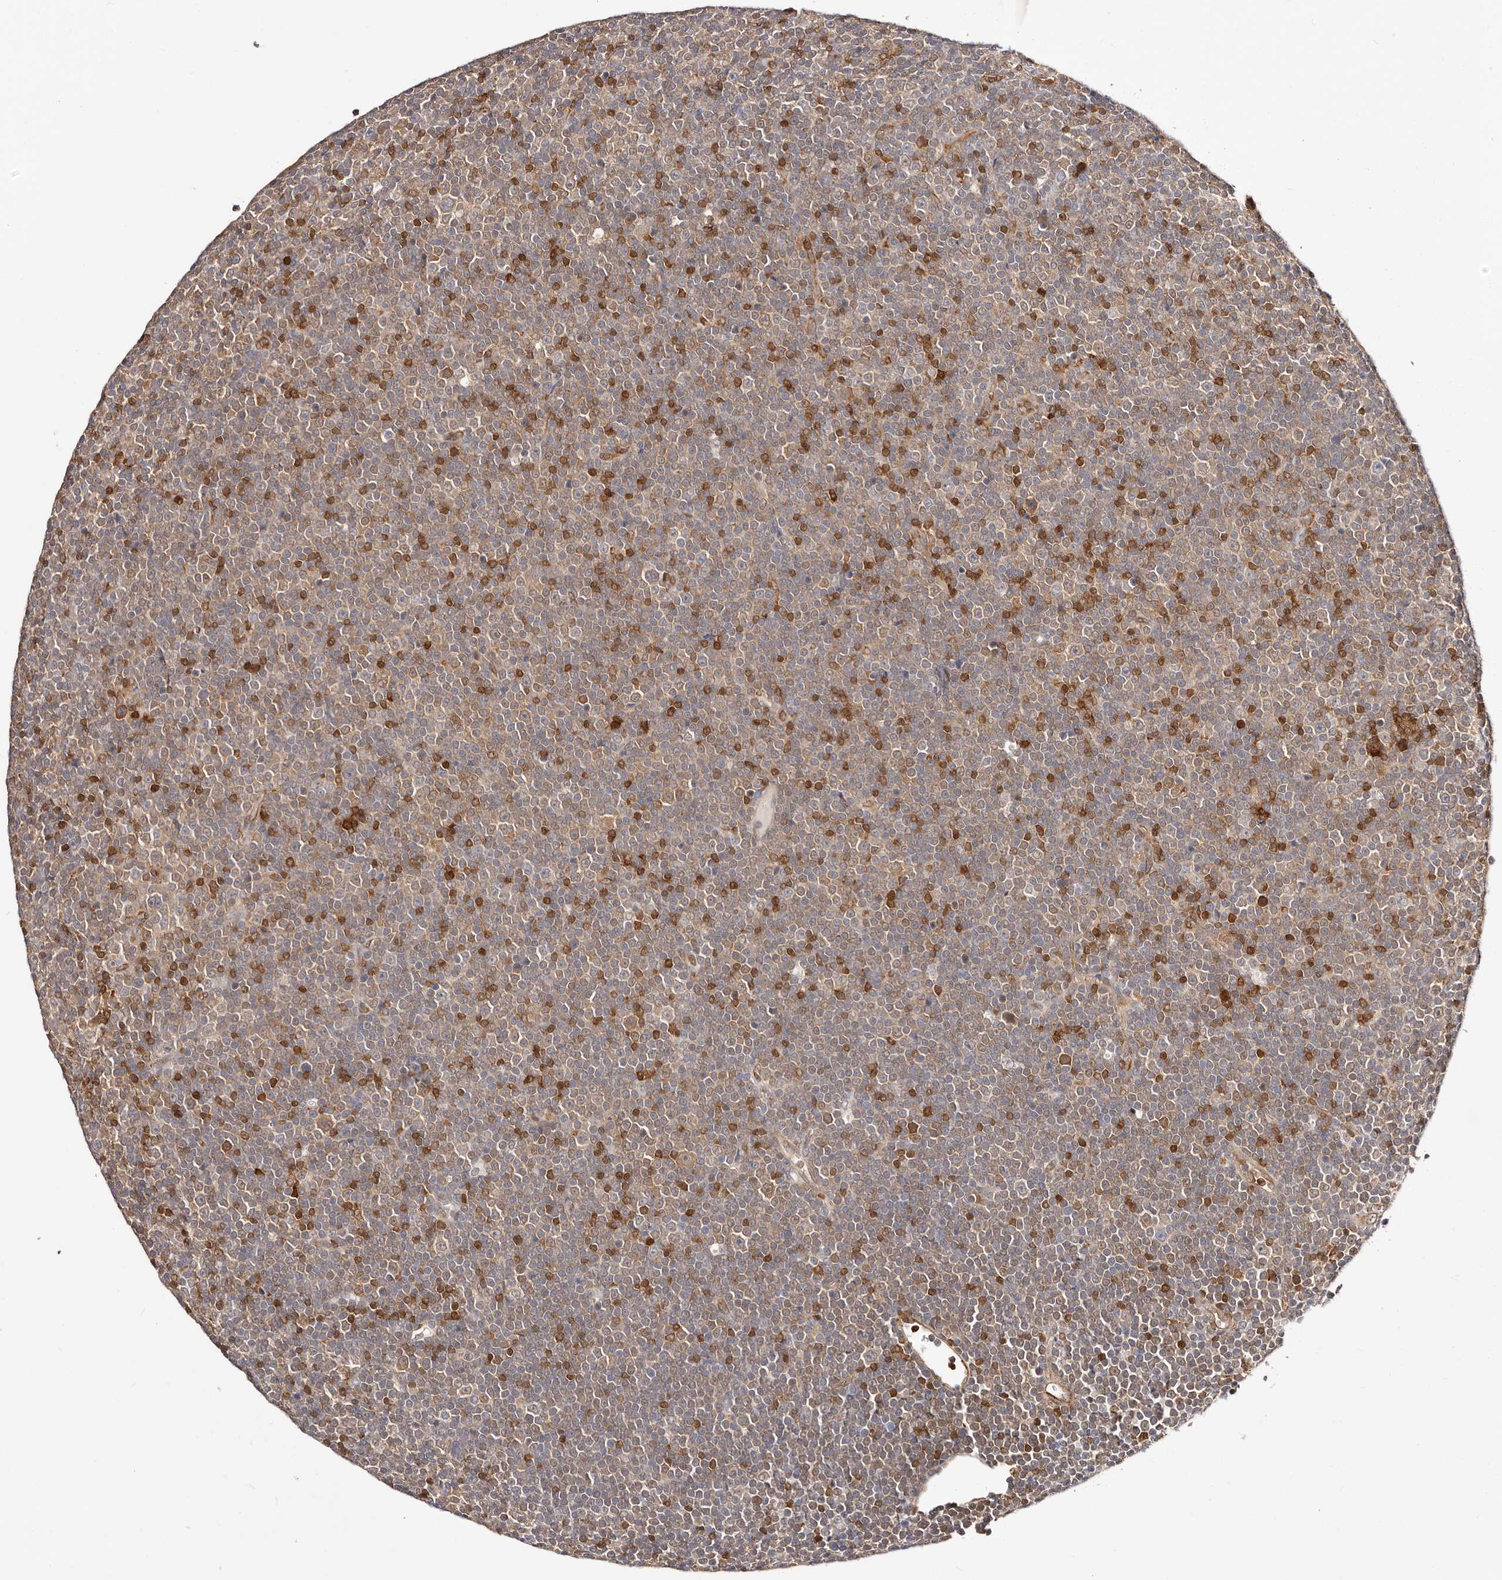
{"staining": {"intensity": "moderate", "quantity": "25%-75%", "location": "cytoplasmic/membranous"}, "tissue": "lymphoma", "cell_type": "Tumor cells", "image_type": "cancer", "snomed": [{"axis": "morphology", "description": "Malignant lymphoma, non-Hodgkin's type, Low grade"}, {"axis": "topography", "description": "Lymph node"}], "caption": "Immunohistochemistry staining of low-grade malignant lymphoma, non-Hodgkin's type, which displays medium levels of moderate cytoplasmic/membranous positivity in about 25%-75% of tumor cells indicating moderate cytoplasmic/membranous protein expression. The staining was performed using DAB (3,3'-diaminobenzidine) (brown) for protein detection and nuclei were counterstained in hematoxylin (blue).", "gene": "STAT5A", "patient": {"sex": "female", "age": 67}}